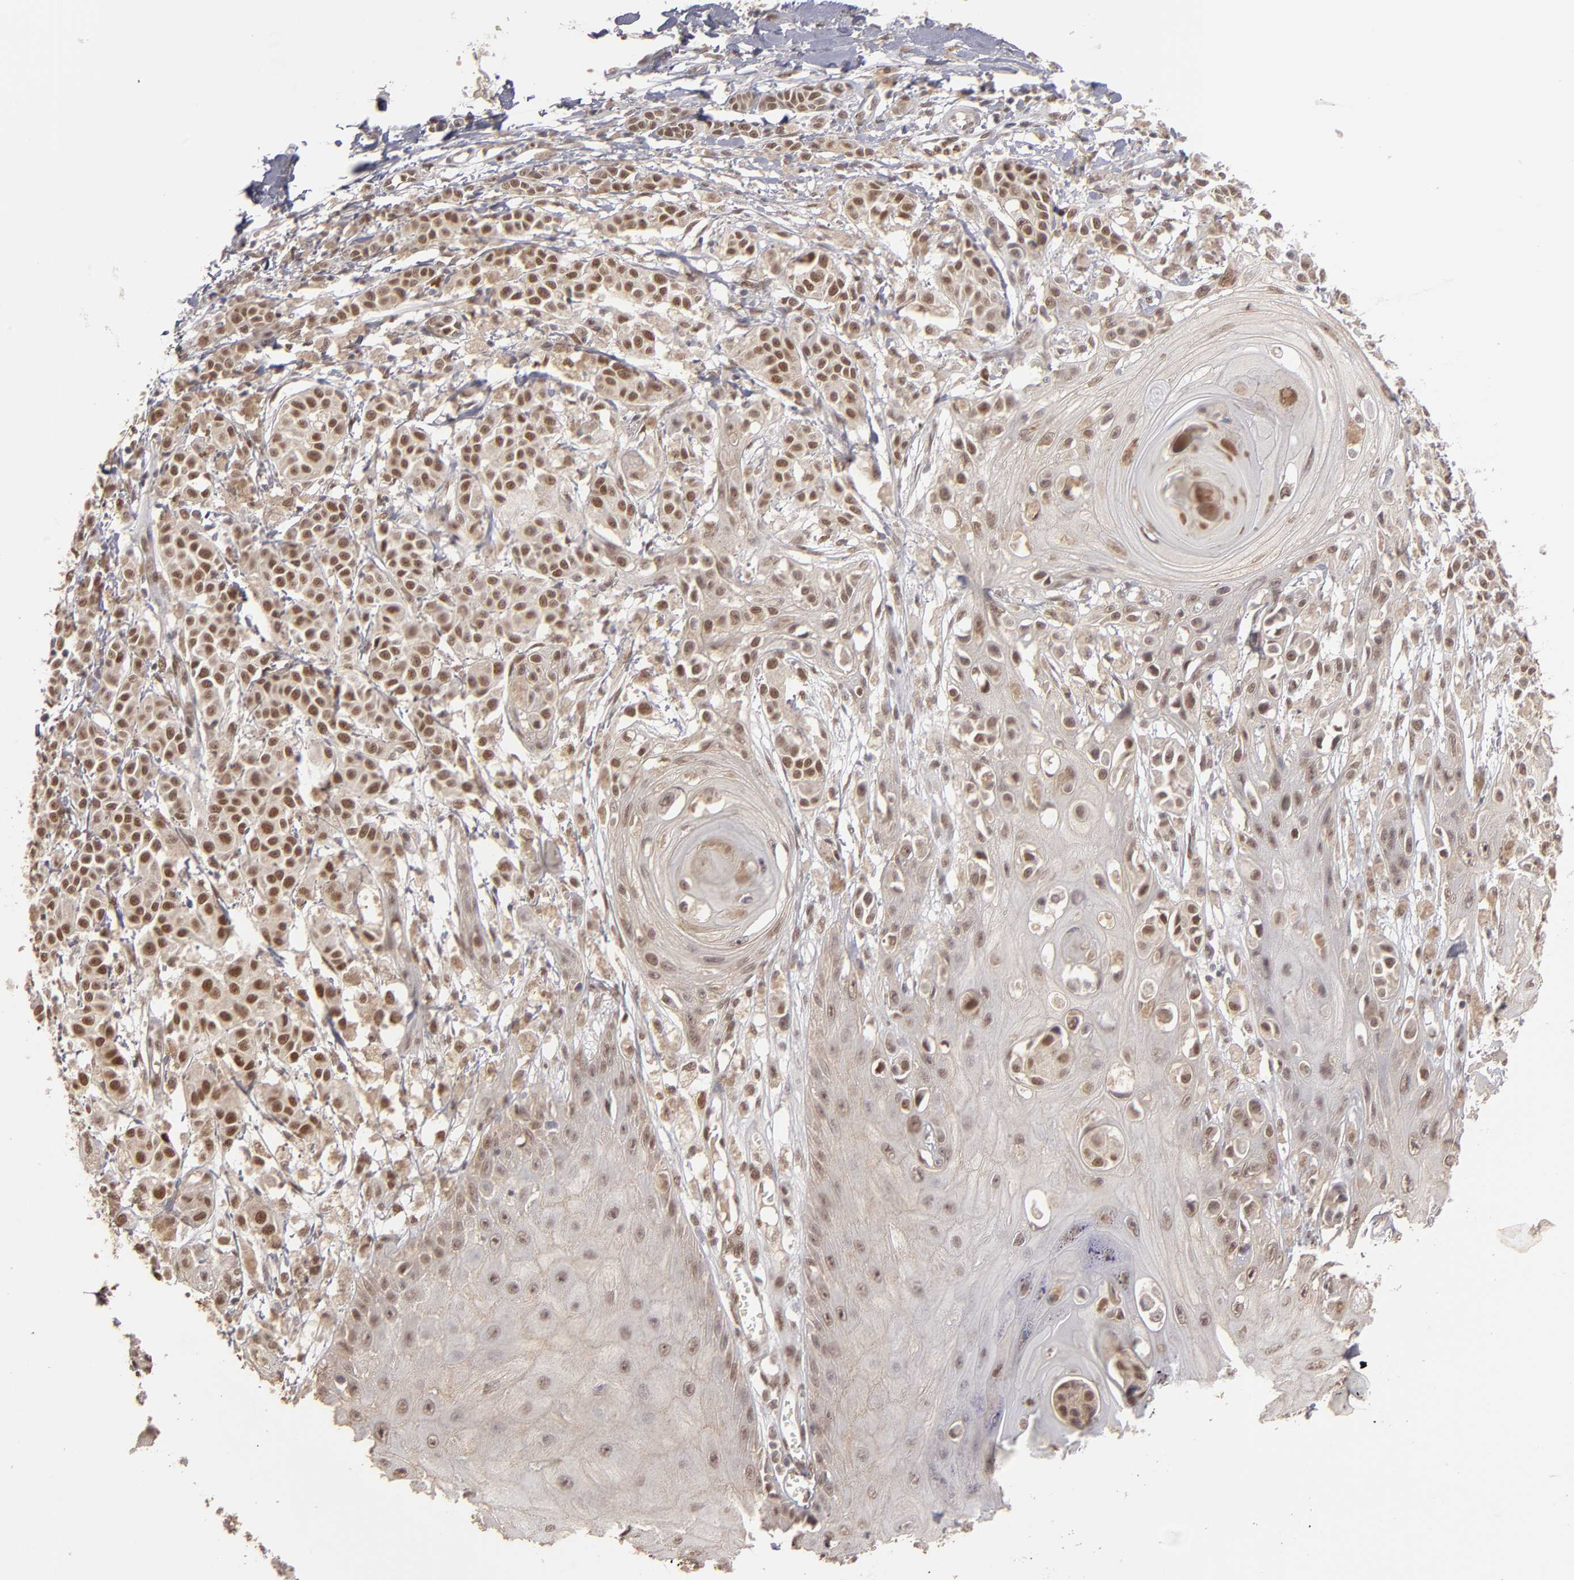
{"staining": {"intensity": "moderate", "quantity": ">75%", "location": "cytoplasmic/membranous,nuclear"}, "tissue": "melanoma", "cell_type": "Tumor cells", "image_type": "cancer", "snomed": [{"axis": "morphology", "description": "Malignant melanoma, NOS"}, {"axis": "topography", "description": "Skin"}], "caption": "Human malignant melanoma stained with a protein marker demonstrates moderate staining in tumor cells.", "gene": "NFE2", "patient": {"sex": "male", "age": 76}}